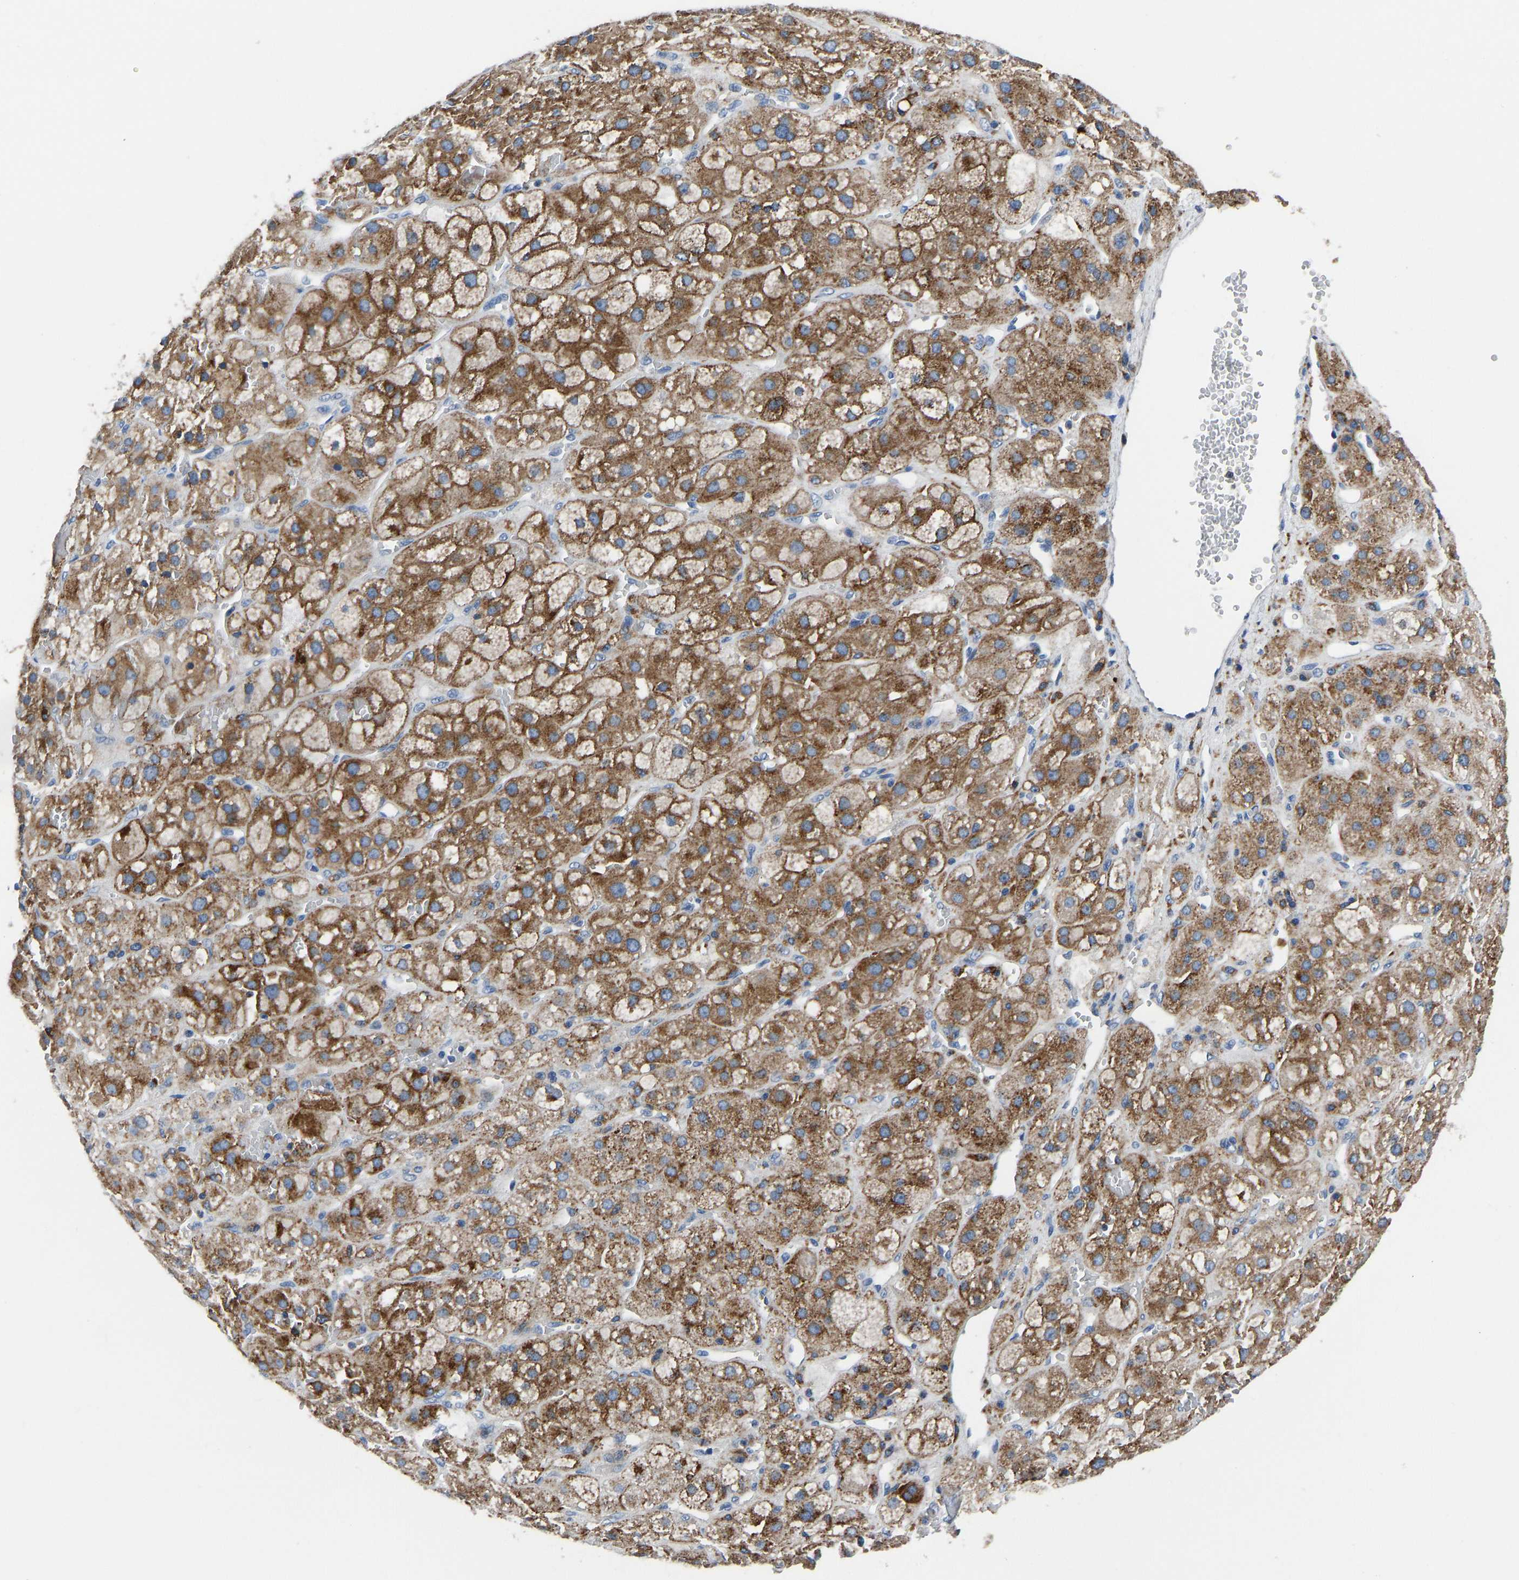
{"staining": {"intensity": "moderate", "quantity": ">75%", "location": "cytoplasmic/membranous"}, "tissue": "adrenal gland", "cell_type": "Glandular cells", "image_type": "normal", "snomed": [{"axis": "morphology", "description": "Normal tissue, NOS"}, {"axis": "topography", "description": "Adrenal gland"}], "caption": "IHC of normal human adrenal gland displays medium levels of moderate cytoplasmic/membranous staining in about >75% of glandular cells. The protein is stained brown, and the nuclei are stained in blue (DAB IHC with brightfield microscopy, high magnification).", "gene": "ATP6V1E1", "patient": {"sex": "female", "age": 47}}